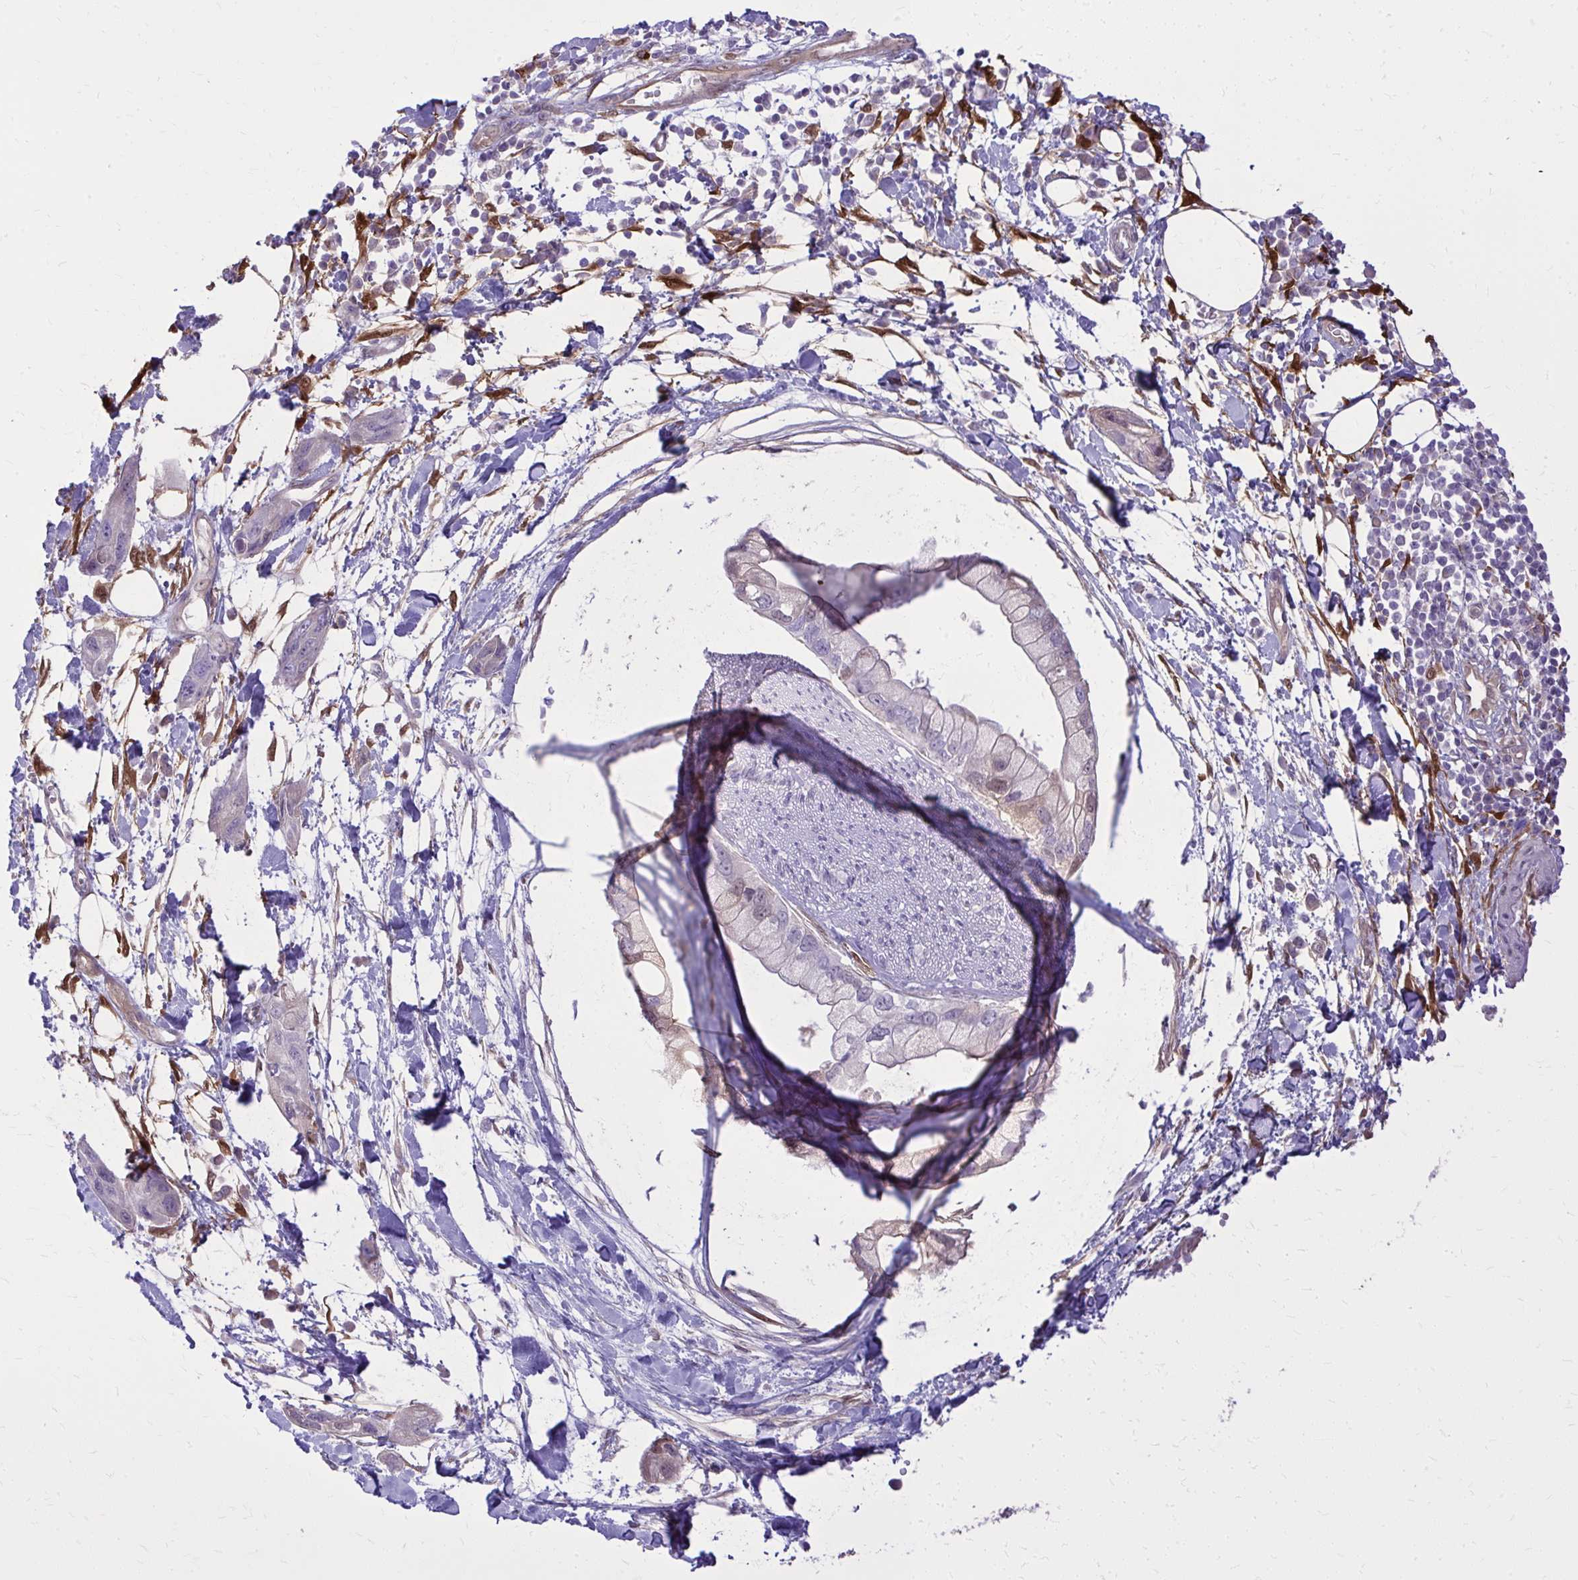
{"staining": {"intensity": "weak", "quantity": "25%-75%", "location": "cytoplasmic/membranous"}, "tissue": "pancreatic cancer", "cell_type": "Tumor cells", "image_type": "cancer", "snomed": [{"axis": "morphology", "description": "Adenocarcinoma, NOS"}, {"axis": "topography", "description": "Pancreas"}], "caption": "Pancreatic cancer stained for a protein reveals weak cytoplasmic/membranous positivity in tumor cells. (Stains: DAB (3,3'-diaminobenzidine) in brown, nuclei in blue, Microscopy: brightfield microscopy at high magnification).", "gene": "NNMT", "patient": {"sex": "female", "age": 73}}